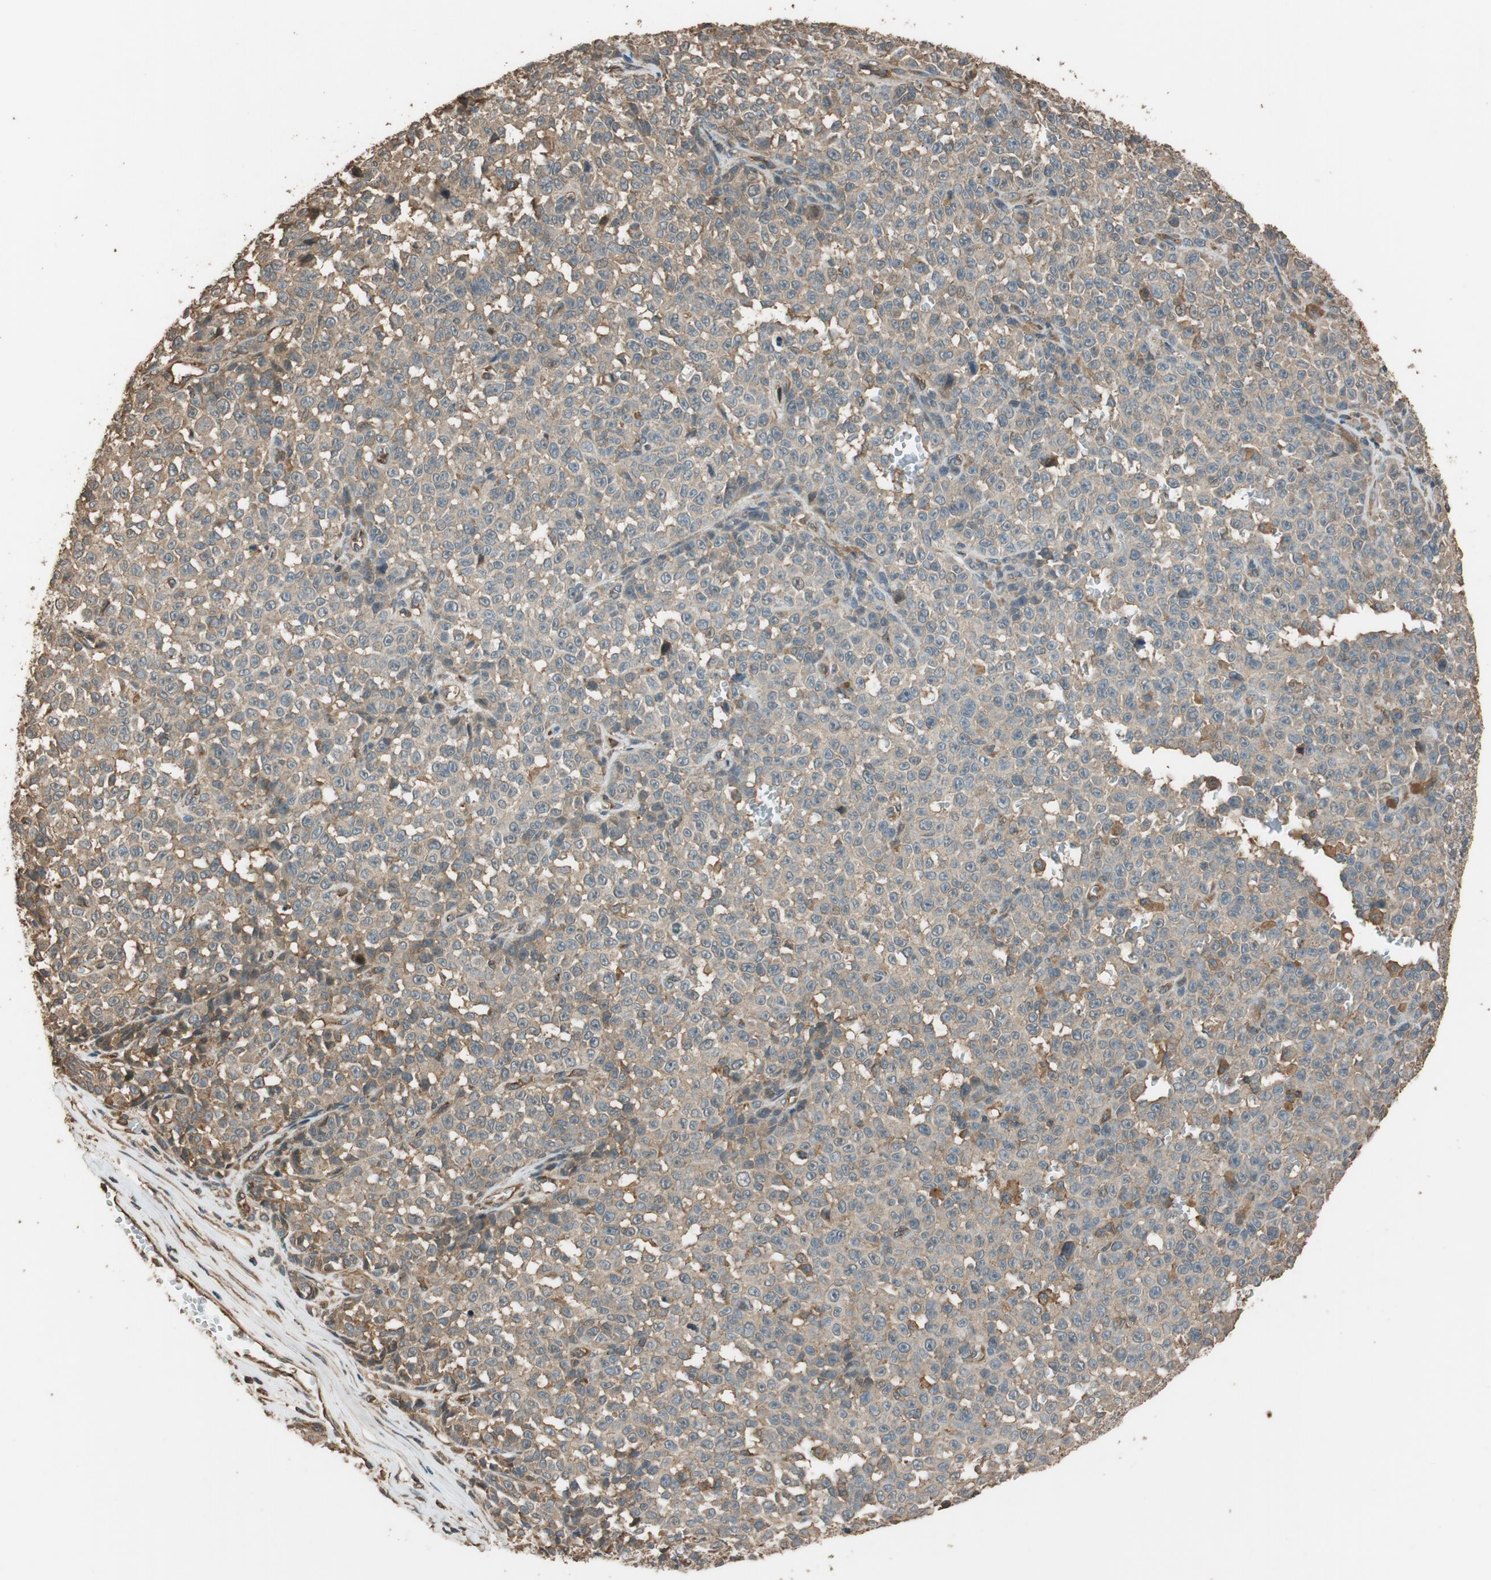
{"staining": {"intensity": "weak", "quantity": ">75%", "location": "cytoplasmic/membranous"}, "tissue": "melanoma", "cell_type": "Tumor cells", "image_type": "cancer", "snomed": [{"axis": "morphology", "description": "Malignant melanoma, NOS"}, {"axis": "topography", "description": "Skin"}], "caption": "Melanoma was stained to show a protein in brown. There is low levels of weak cytoplasmic/membranous staining in about >75% of tumor cells.", "gene": "MST1R", "patient": {"sex": "female", "age": 82}}